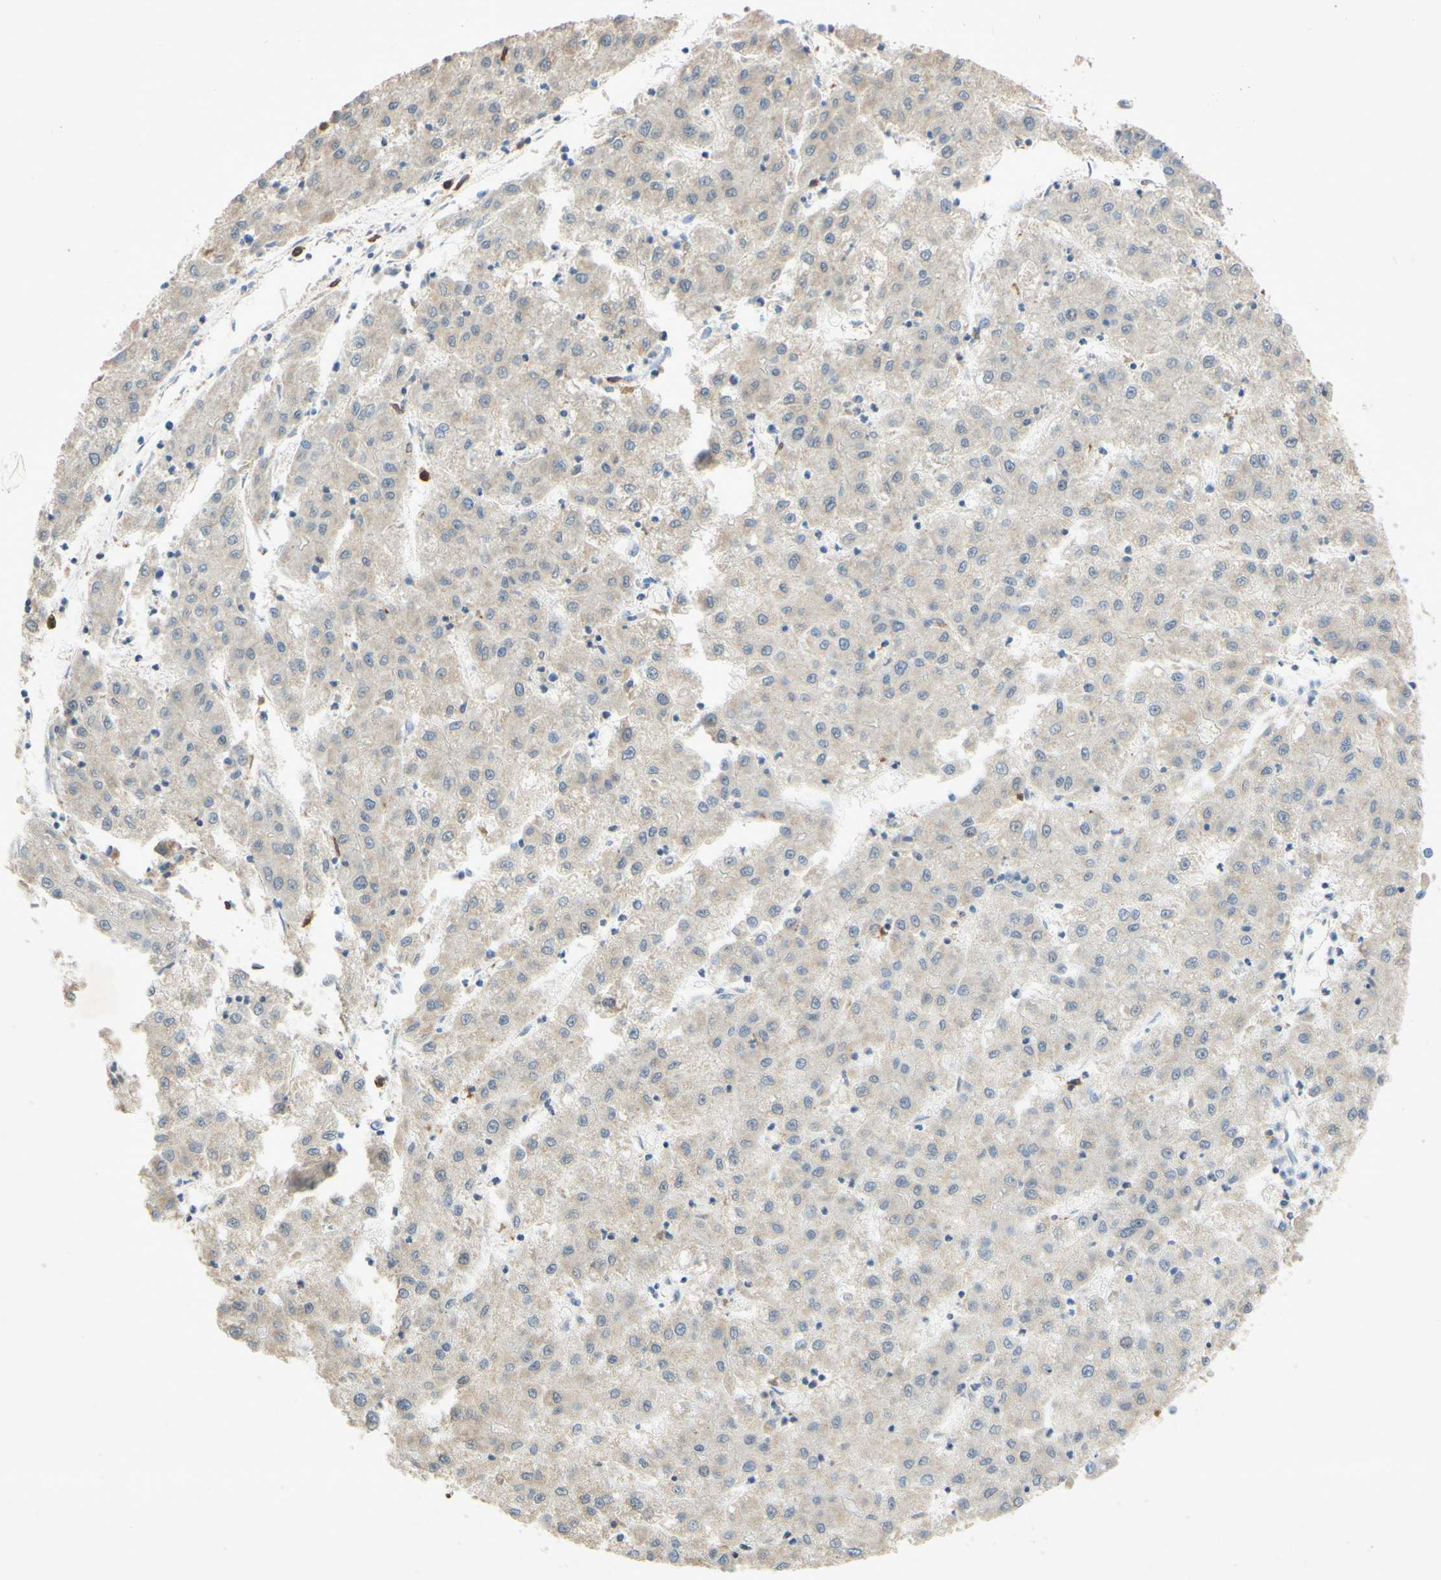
{"staining": {"intensity": "weak", "quantity": ">75%", "location": "cytoplasmic/membranous"}, "tissue": "liver cancer", "cell_type": "Tumor cells", "image_type": "cancer", "snomed": [{"axis": "morphology", "description": "Carcinoma, Hepatocellular, NOS"}, {"axis": "topography", "description": "Liver"}], "caption": "Protein expression analysis of human liver hepatocellular carcinoma reveals weak cytoplasmic/membranous positivity in about >75% of tumor cells.", "gene": "GATA1", "patient": {"sex": "male", "age": 72}}